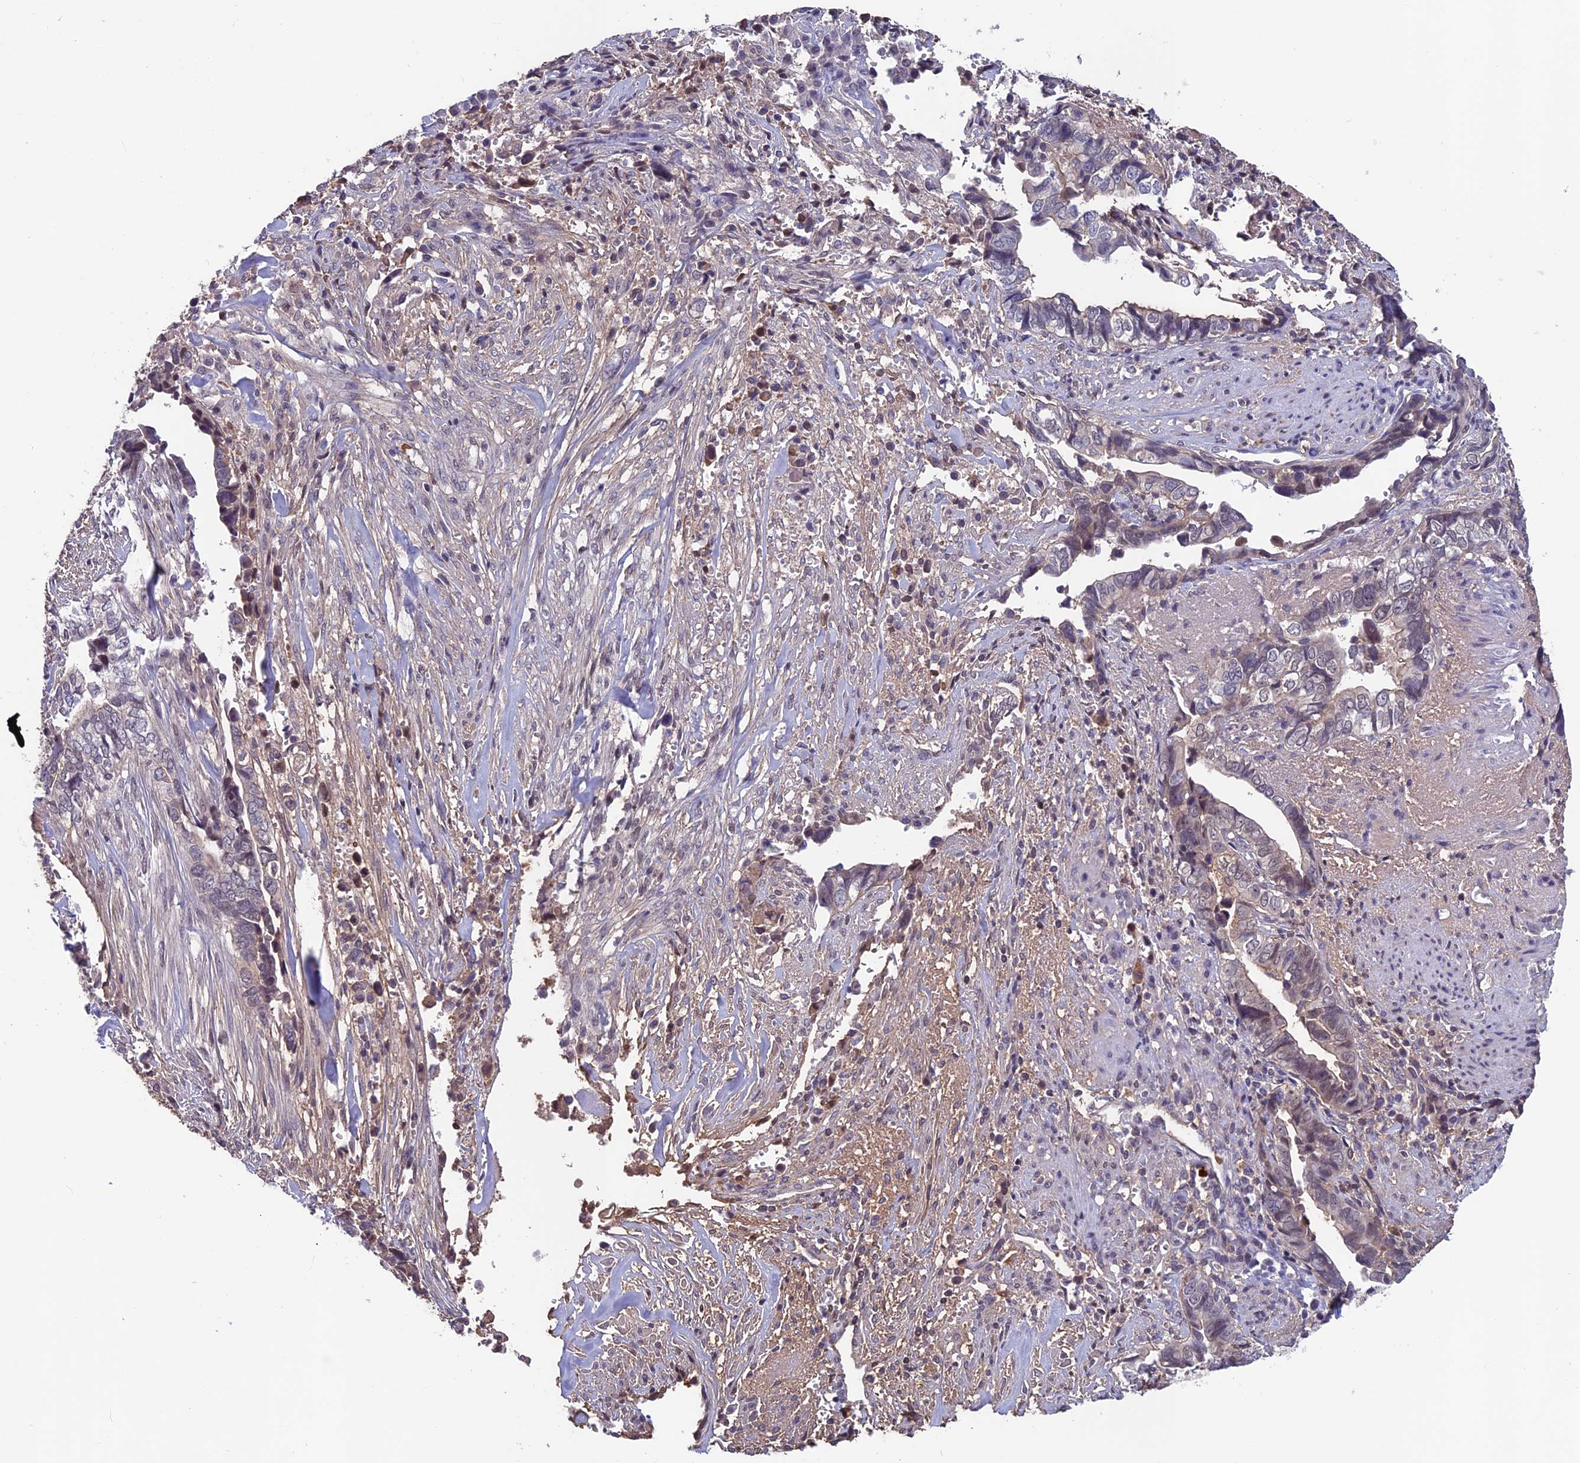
{"staining": {"intensity": "weak", "quantity": "<25%", "location": "cytoplasmic/membranous"}, "tissue": "liver cancer", "cell_type": "Tumor cells", "image_type": "cancer", "snomed": [{"axis": "morphology", "description": "Cholangiocarcinoma"}, {"axis": "topography", "description": "Liver"}], "caption": "This is a micrograph of IHC staining of liver cholangiocarcinoma, which shows no expression in tumor cells.", "gene": "FKBPL", "patient": {"sex": "female", "age": 79}}